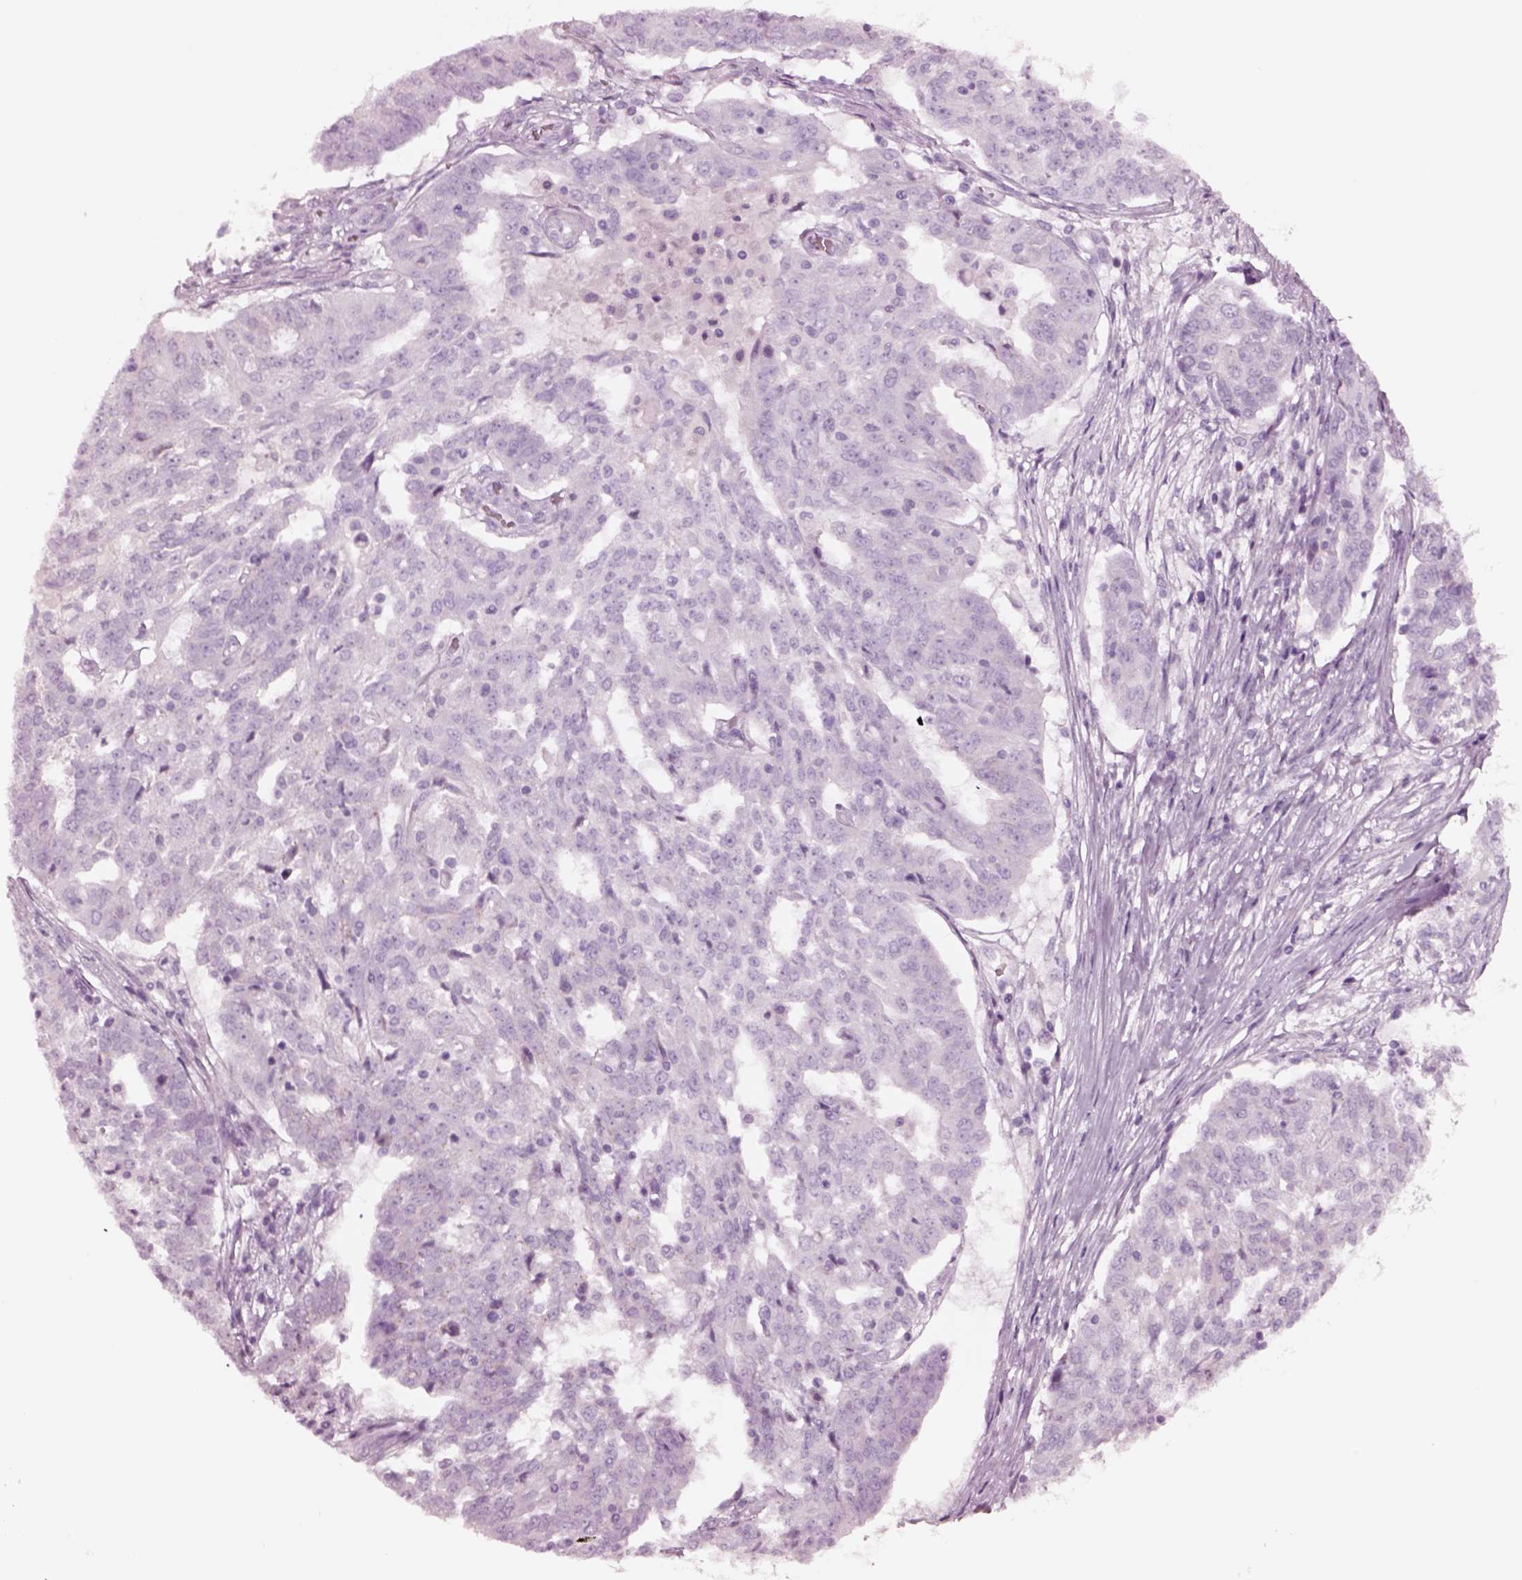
{"staining": {"intensity": "negative", "quantity": "none", "location": "none"}, "tissue": "ovarian cancer", "cell_type": "Tumor cells", "image_type": "cancer", "snomed": [{"axis": "morphology", "description": "Cystadenocarcinoma, serous, NOS"}, {"axis": "topography", "description": "Ovary"}], "caption": "This micrograph is of ovarian cancer stained with IHC to label a protein in brown with the nuclei are counter-stained blue. There is no expression in tumor cells.", "gene": "NMRK2", "patient": {"sex": "female", "age": 67}}